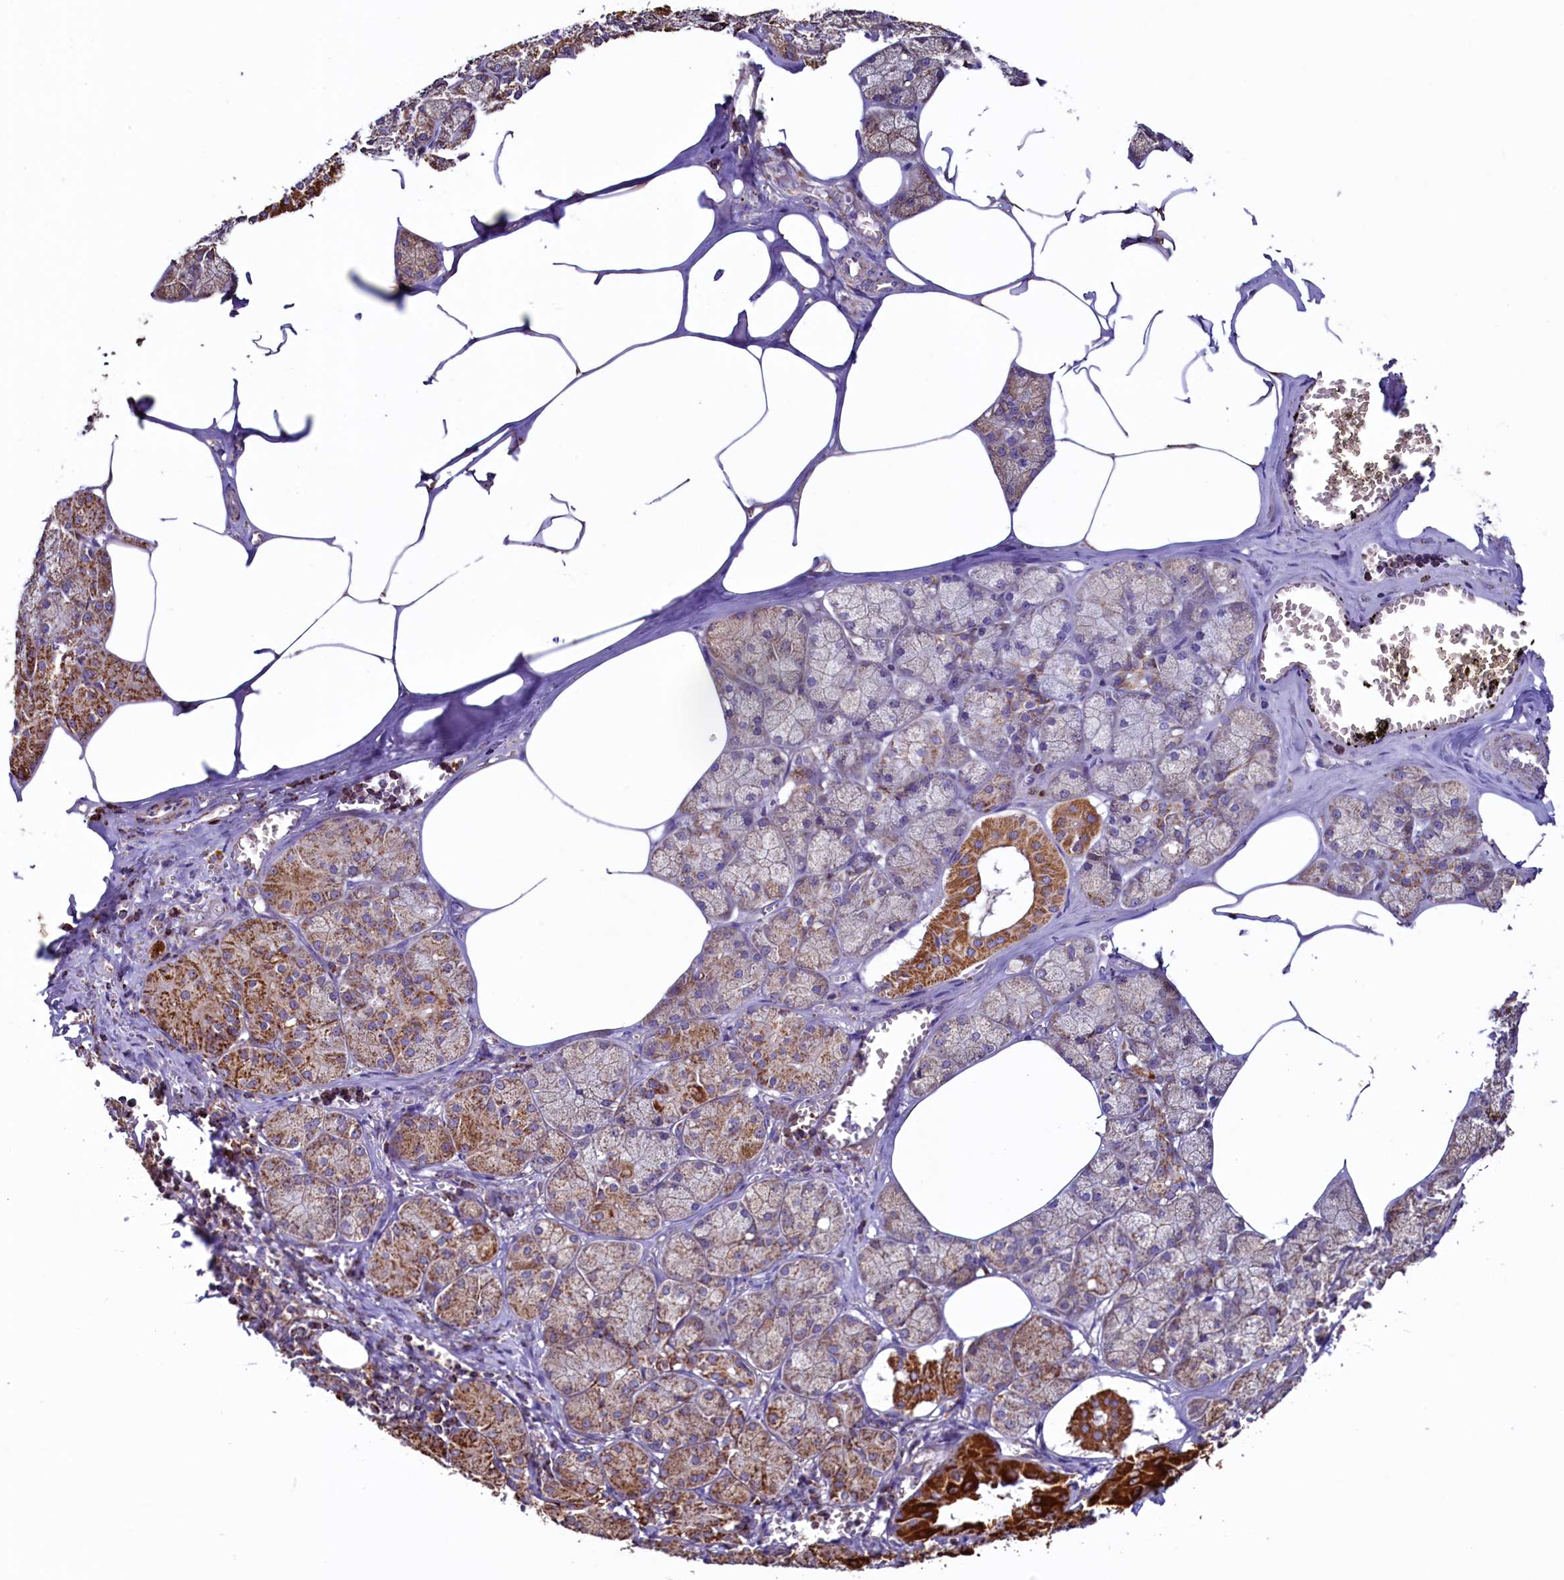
{"staining": {"intensity": "moderate", "quantity": "25%-75%", "location": "cytoplasmic/membranous"}, "tissue": "salivary gland", "cell_type": "Glandular cells", "image_type": "normal", "snomed": [{"axis": "morphology", "description": "Normal tissue, NOS"}, {"axis": "topography", "description": "Salivary gland"}], "caption": "Approximately 25%-75% of glandular cells in normal human salivary gland show moderate cytoplasmic/membranous protein expression as visualized by brown immunohistochemical staining.", "gene": "STARD5", "patient": {"sex": "male", "age": 62}}